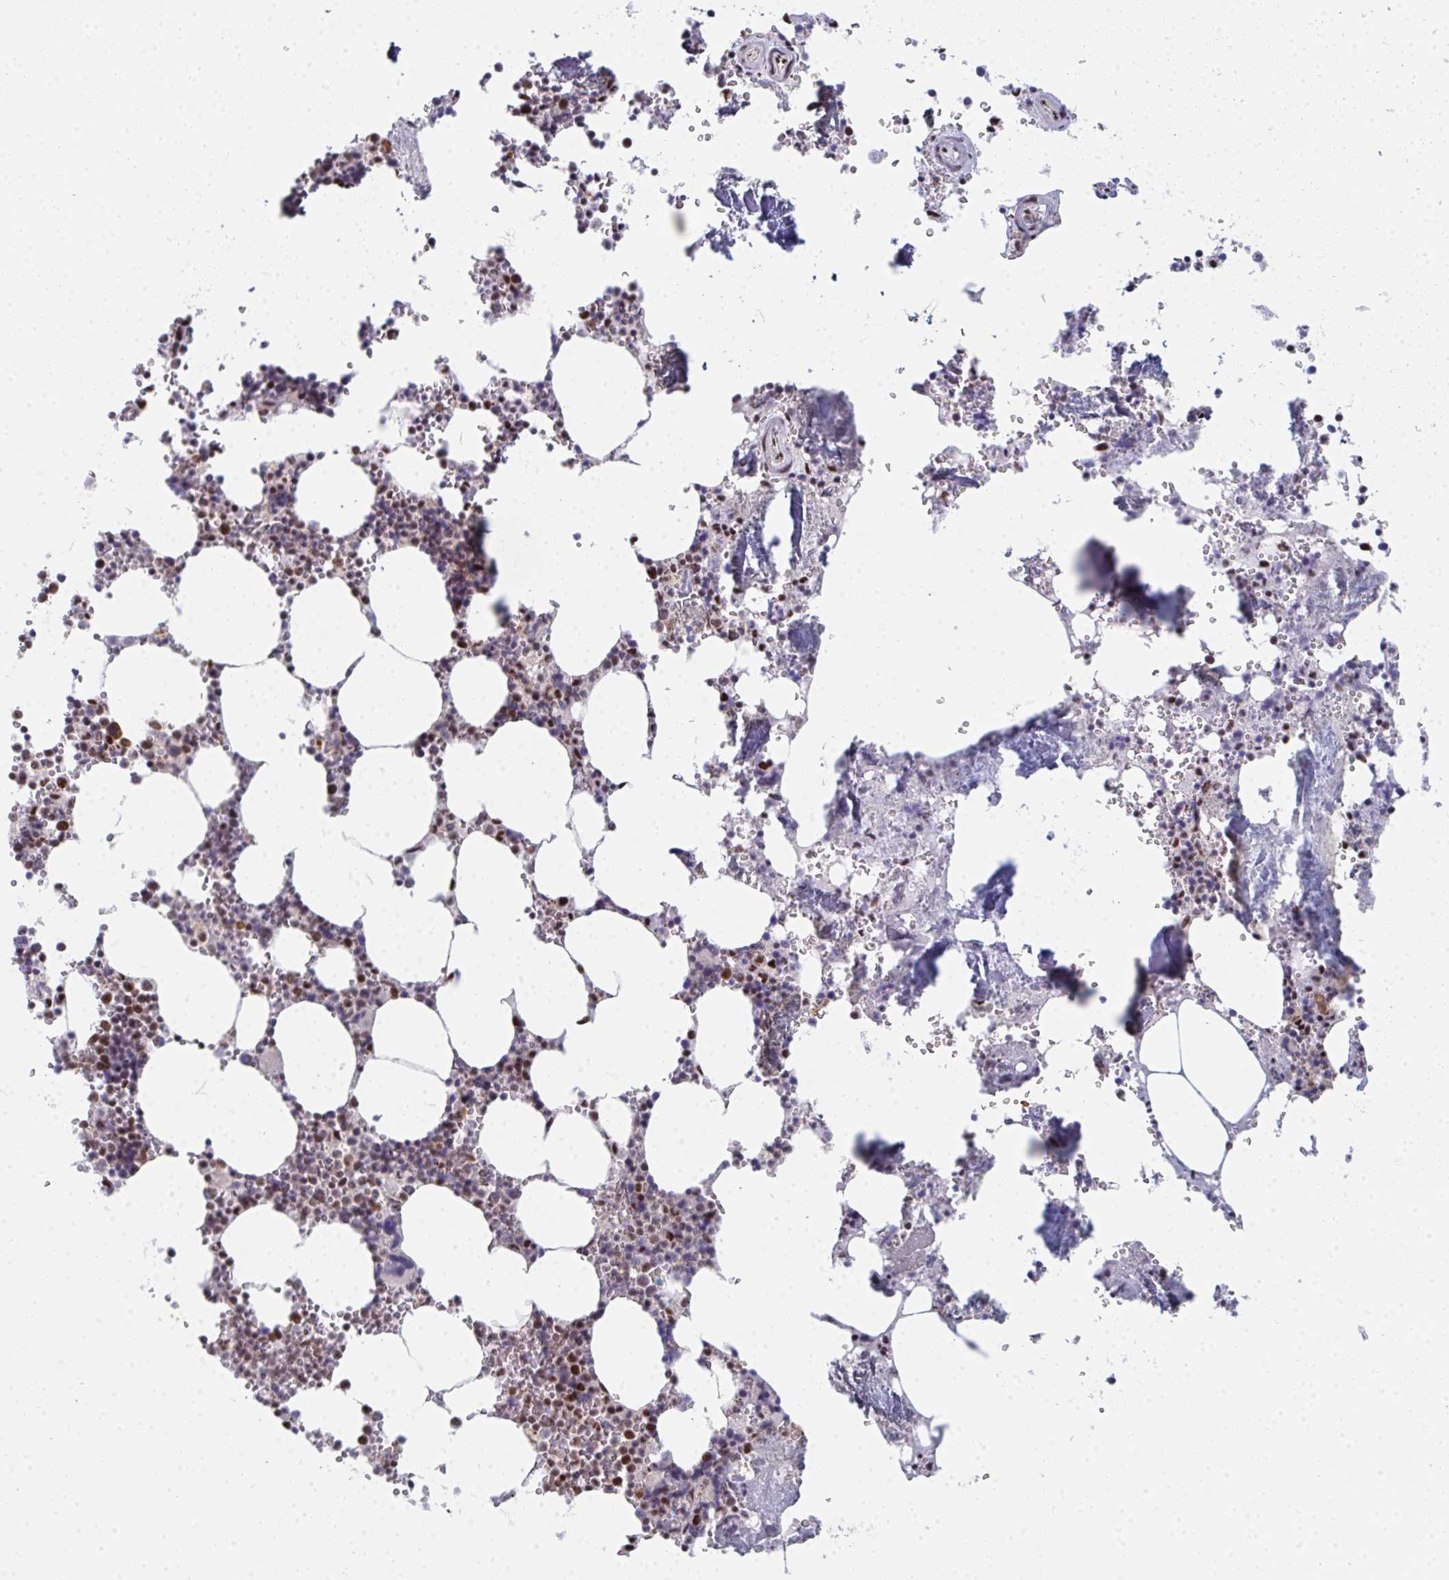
{"staining": {"intensity": "strong", "quantity": "<25%", "location": "nuclear"}, "tissue": "bone marrow", "cell_type": "Hematopoietic cells", "image_type": "normal", "snomed": [{"axis": "morphology", "description": "Normal tissue, NOS"}, {"axis": "topography", "description": "Bone marrow"}], "caption": "Strong nuclear protein expression is appreciated in about <25% of hematopoietic cells in bone marrow. Ihc stains the protein in brown and the nuclei are stained blue.", "gene": "SNRNP70", "patient": {"sex": "male", "age": 54}}